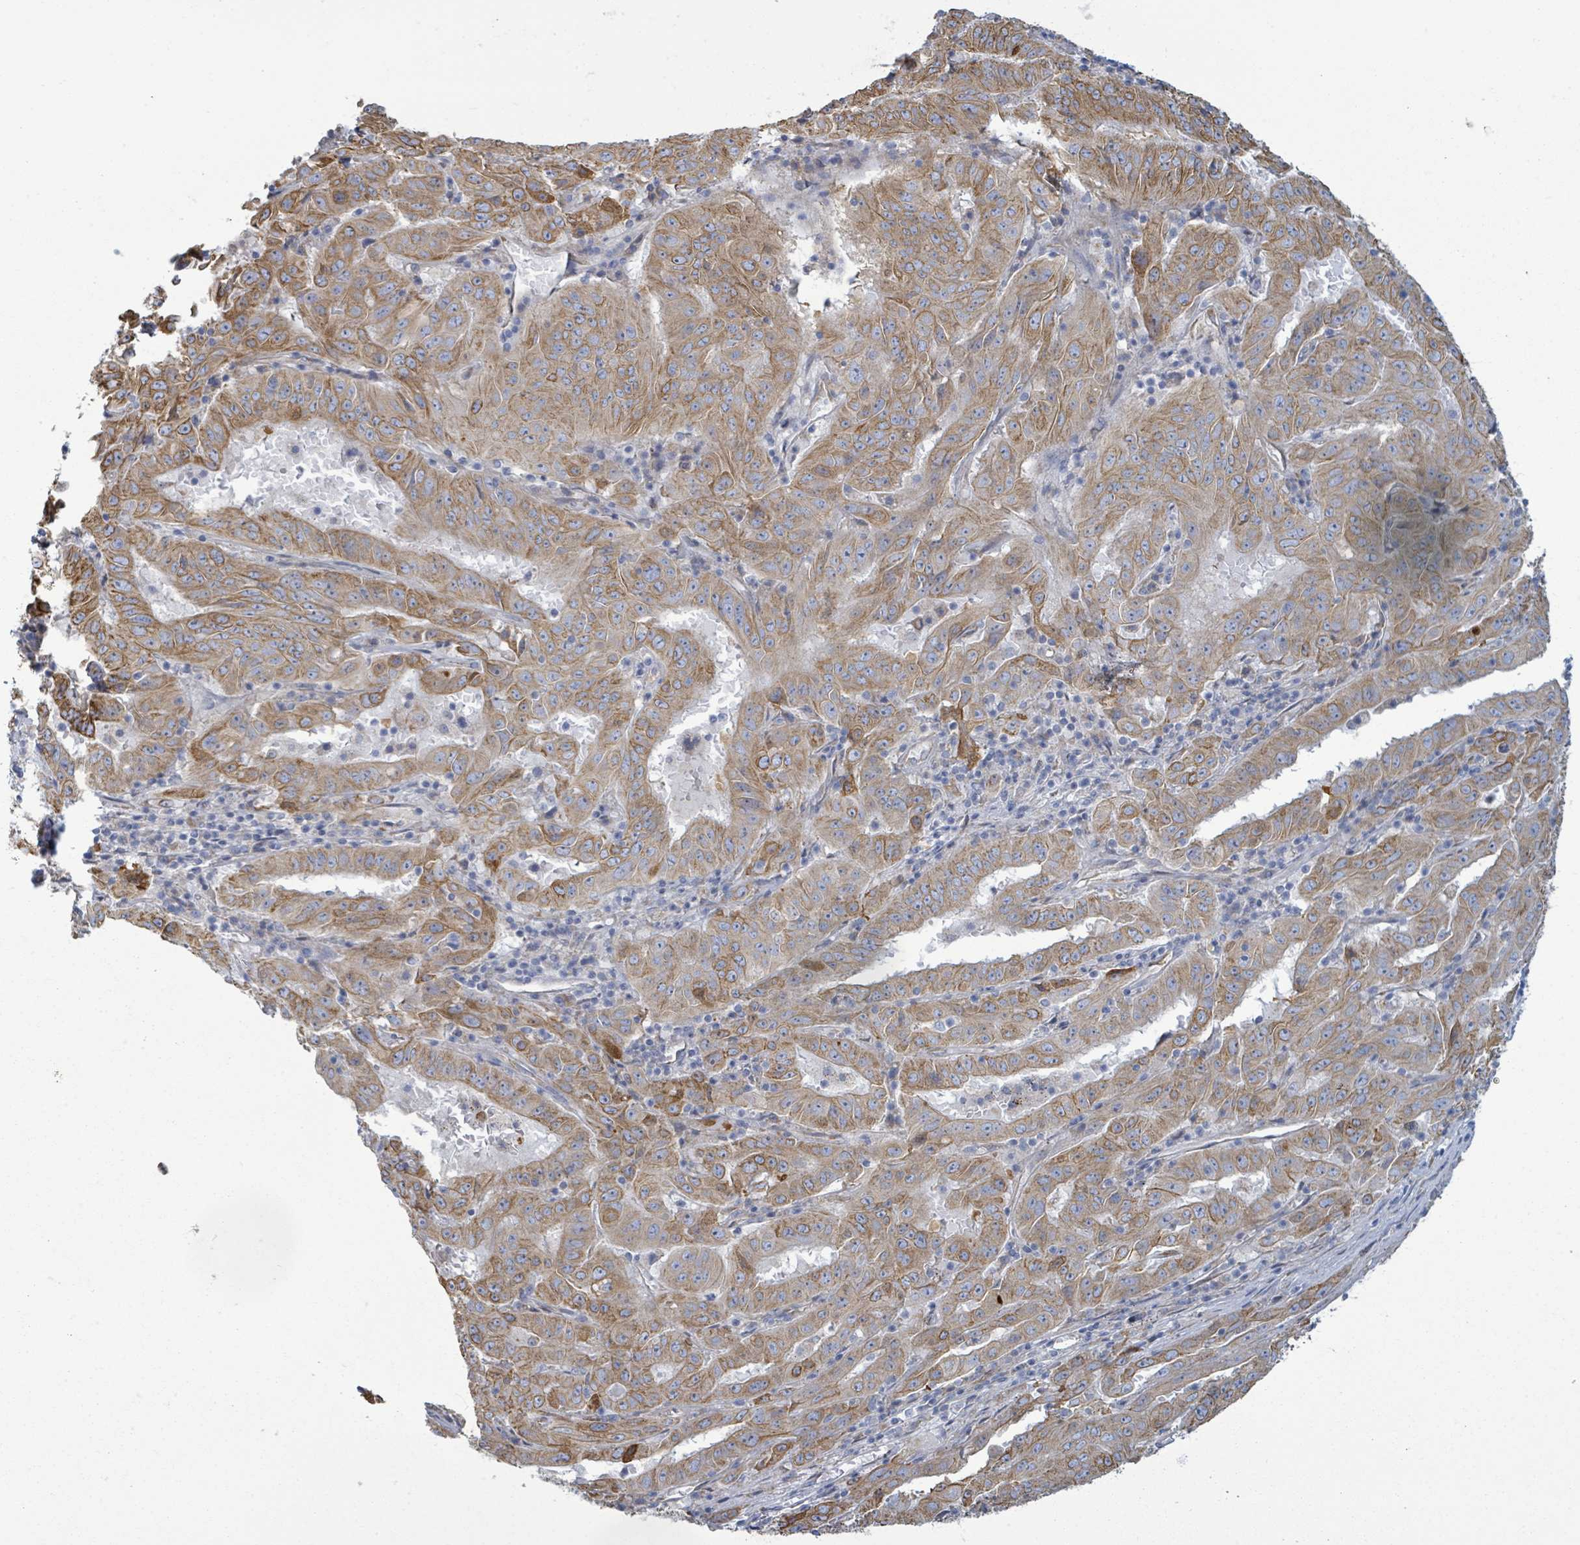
{"staining": {"intensity": "moderate", "quantity": ">75%", "location": "cytoplasmic/membranous"}, "tissue": "pancreatic cancer", "cell_type": "Tumor cells", "image_type": "cancer", "snomed": [{"axis": "morphology", "description": "Adenocarcinoma, NOS"}, {"axis": "topography", "description": "Pancreas"}], "caption": "A brown stain highlights moderate cytoplasmic/membranous staining of a protein in pancreatic cancer tumor cells.", "gene": "COL13A1", "patient": {"sex": "male", "age": 63}}